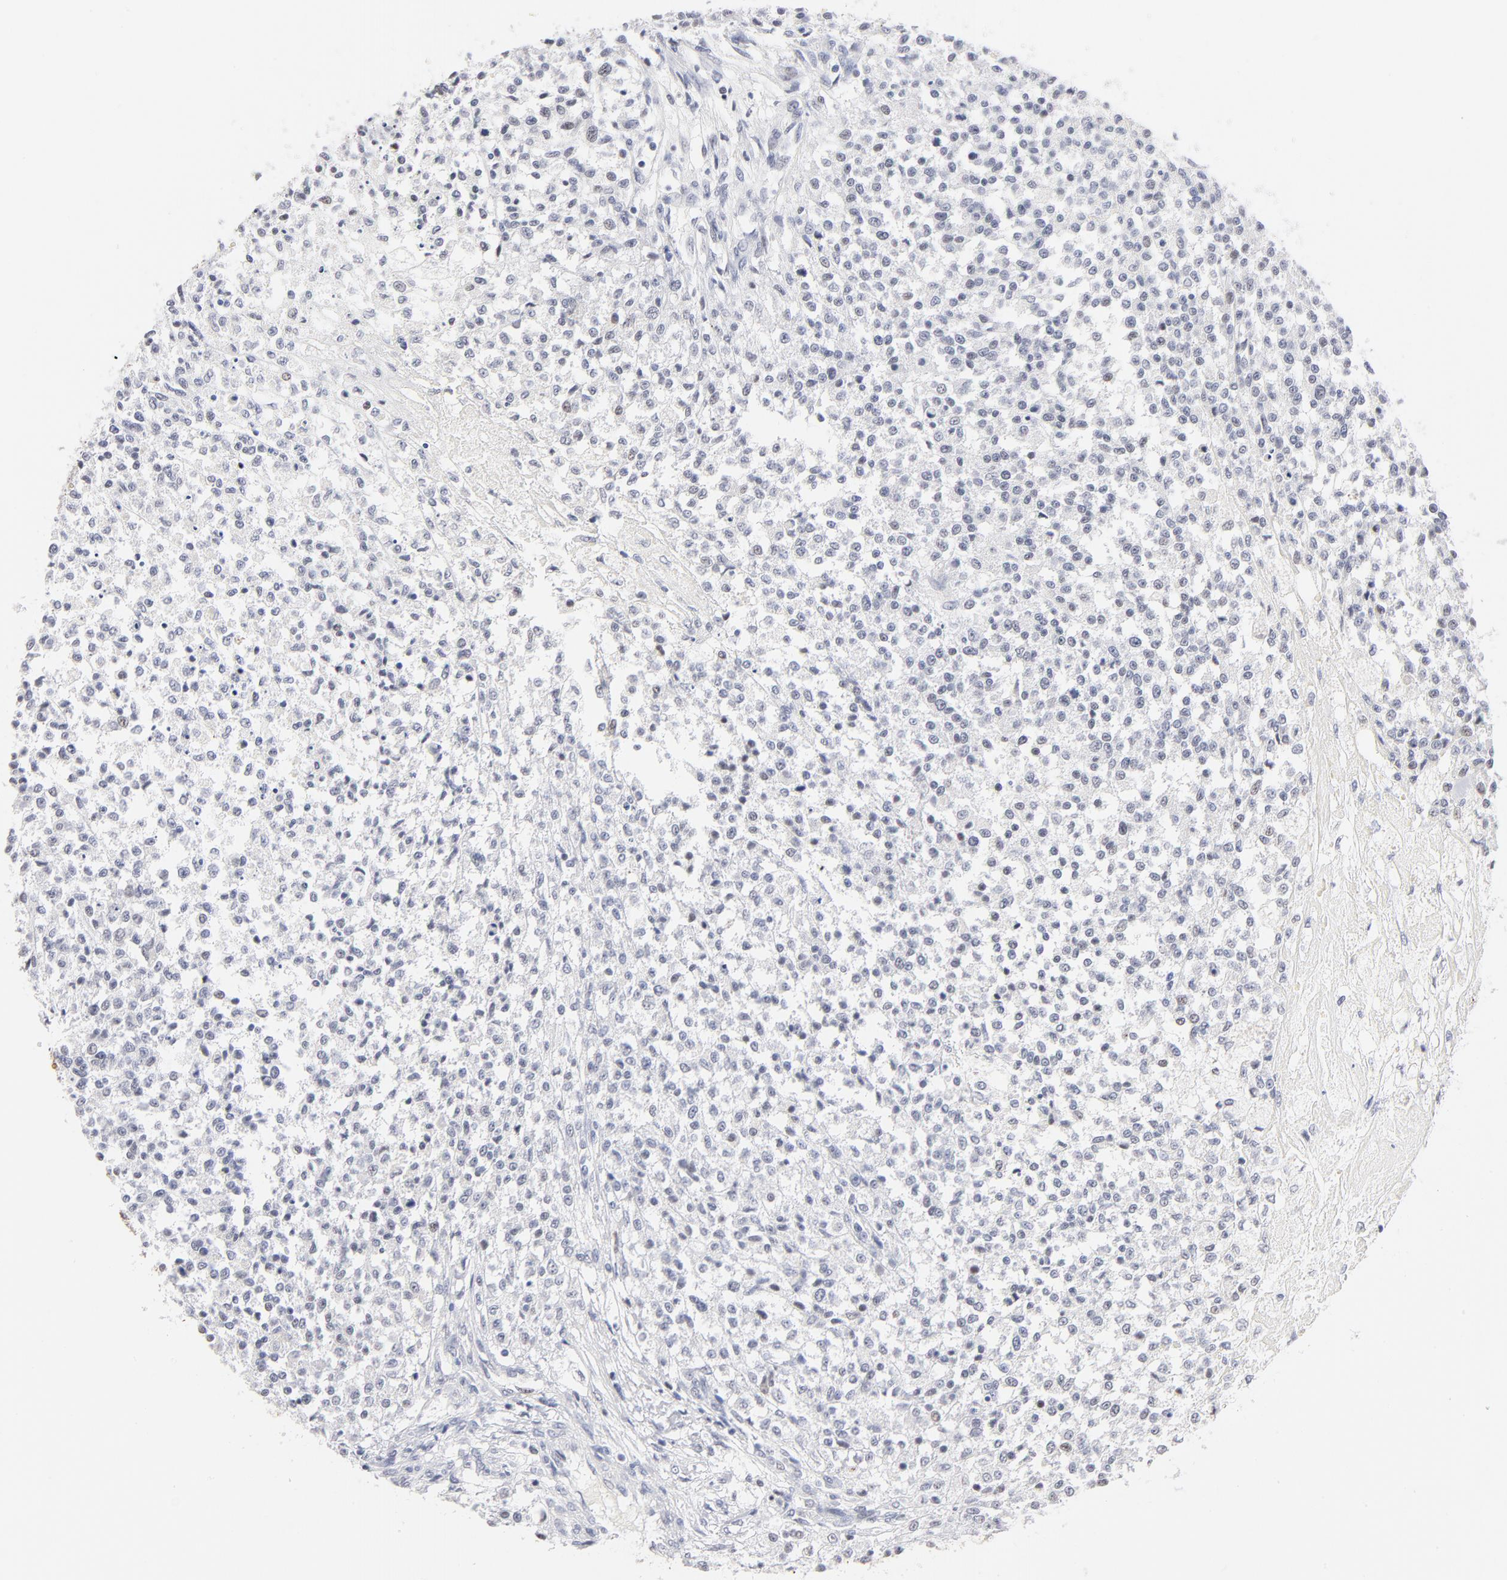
{"staining": {"intensity": "negative", "quantity": "none", "location": "none"}, "tissue": "testis cancer", "cell_type": "Tumor cells", "image_type": "cancer", "snomed": [{"axis": "morphology", "description": "Seminoma, NOS"}, {"axis": "topography", "description": "Testis"}], "caption": "Immunohistochemical staining of seminoma (testis) reveals no significant expression in tumor cells.", "gene": "KHNYN", "patient": {"sex": "male", "age": 59}}